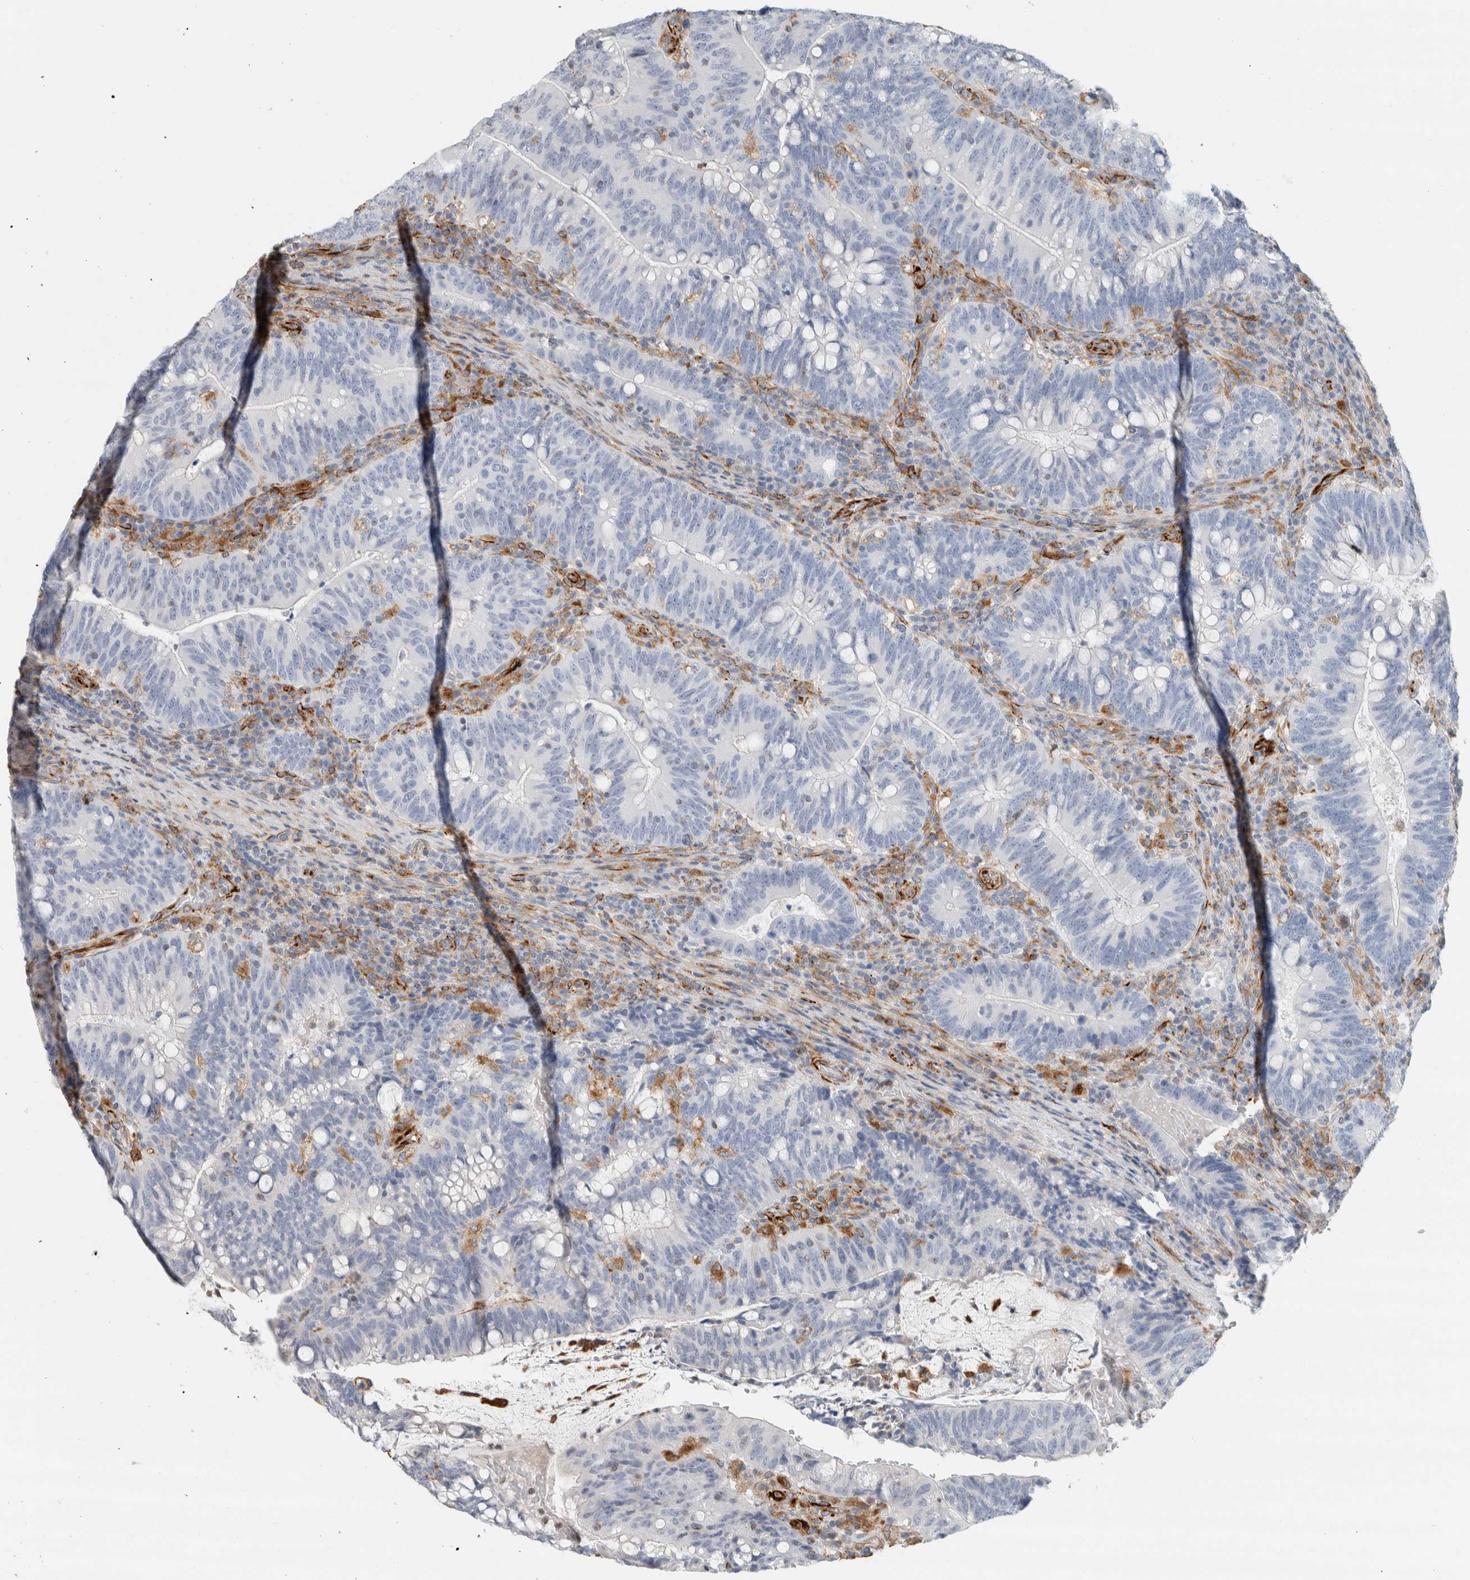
{"staining": {"intensity": "negative", "quantity": "none", "location": "none"}, "tissue": "colorectal cancer", "cell_type": "Tumor cells", "image_type": "cancer", "snomed": [{"axis": "morphology", "description": "Adenocarcinoma, NOS"}, {"axis": "topography", "description": "Colon"}], "caption": "IHC histopathology image of neoplastic tissue: colorectal adenocarcinoma stained with DAB demonstrates no significant protein positivity in tumor cells. Brightfield microscopy of immunohistochemistry (IHC) stained with DAB (brown) and hematoxylin (blue), captured at high magnification.", "gene": "LY86", "patient": {"sex": "female", "age": 66}}